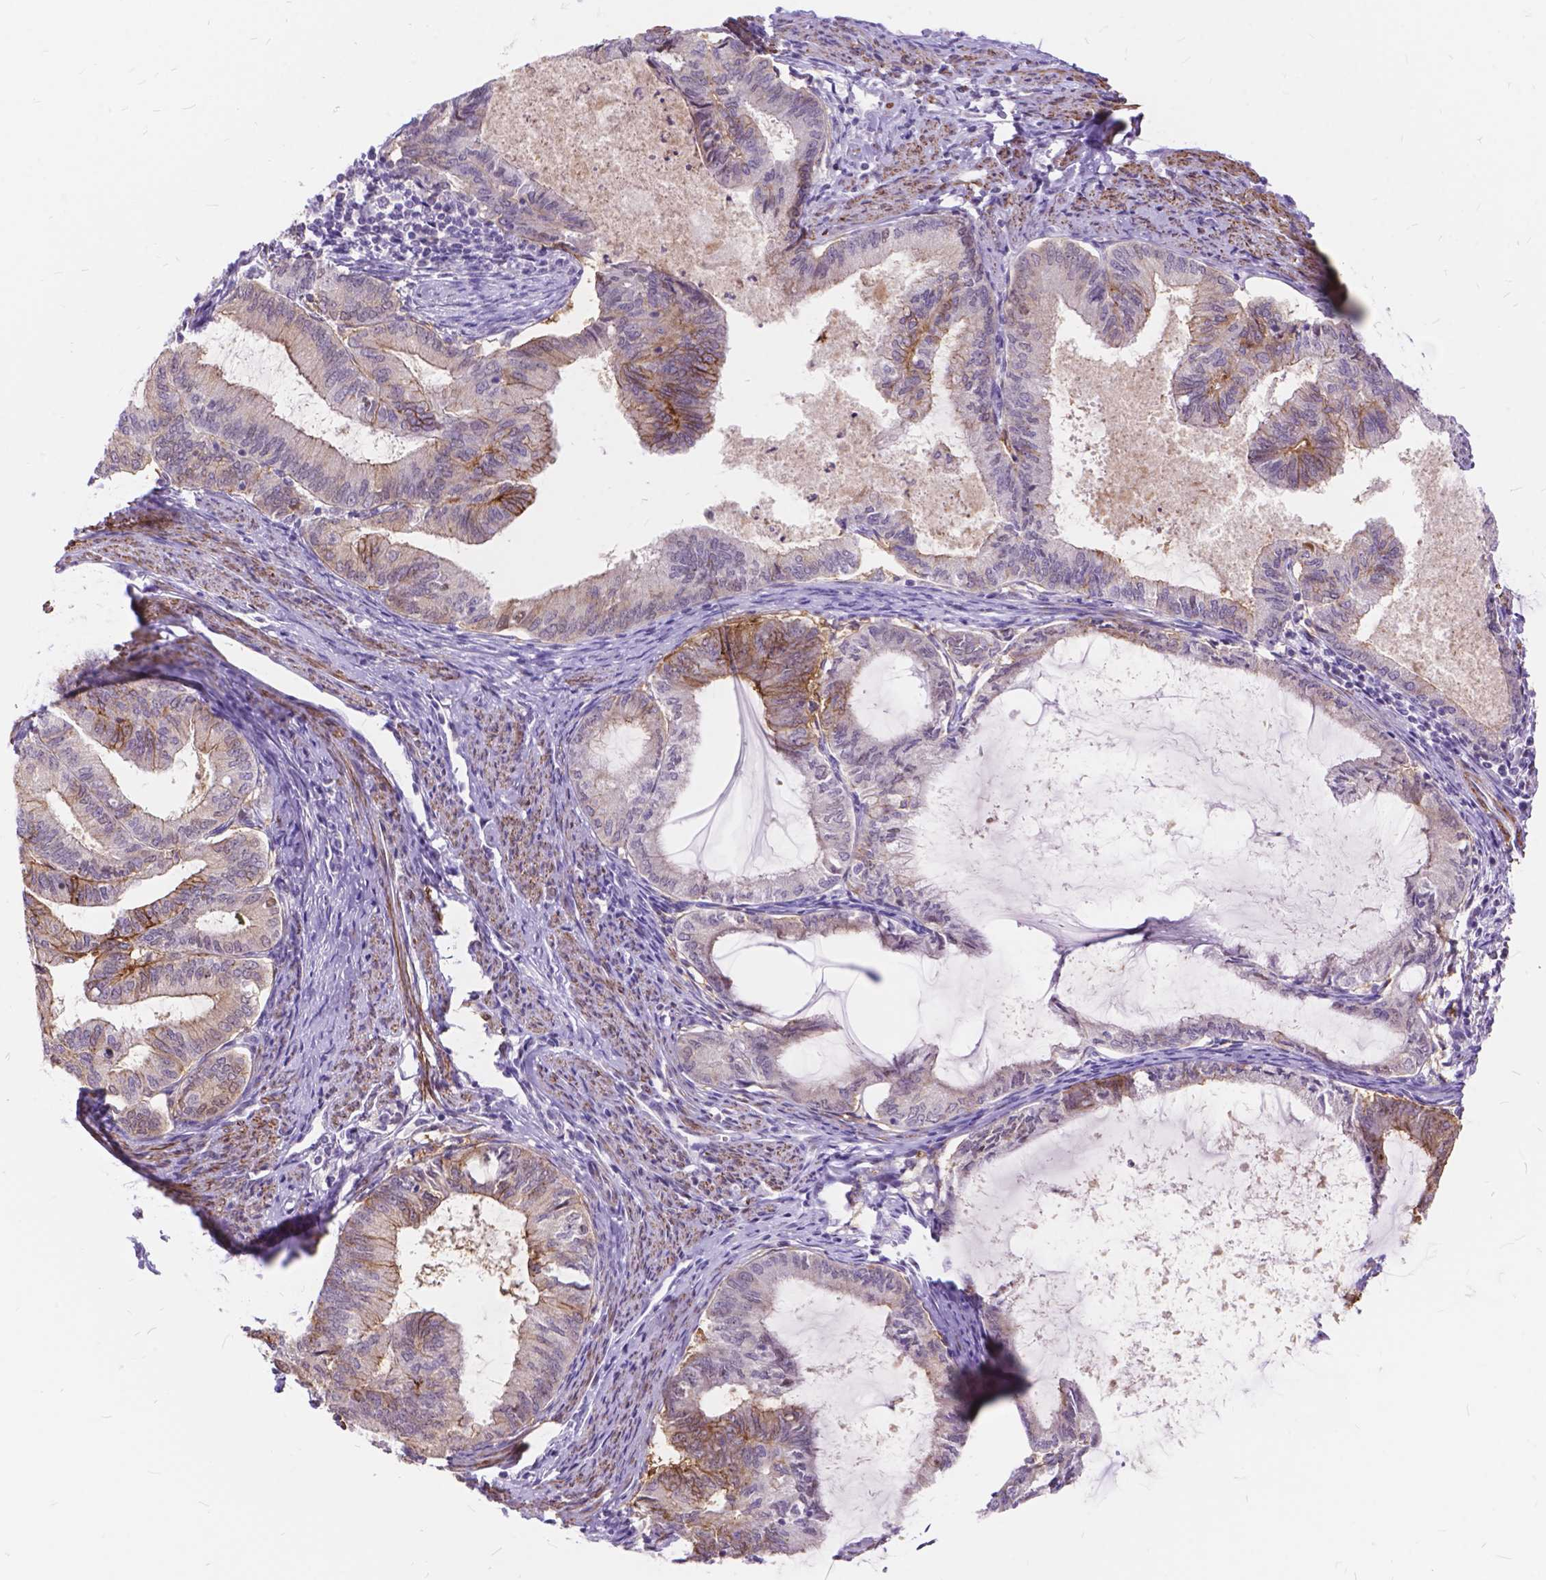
{"staining": {"intensity": "moderate", "quantity": "25%-75%", "location": "cytoplasmic/membranous"}, "tissue": "endometrial cancer", "cell_type": "Tumor cells", "image_type": "cancer", "snomed": [{"axis": "morphology", "description": "Adenocarcinoma, NOS"}, {"axis": "topography", "description": "Endometrium"}], "caption": "Endometrial cancer (adenocarcinoma) stained with a brown dye reveals moderate cytoplasmic/membranous positive positivity in approximately 25%-75% of tumor cells.", "gene": "MAN2C1", "patient": {"sex": "female", "age": 86}}